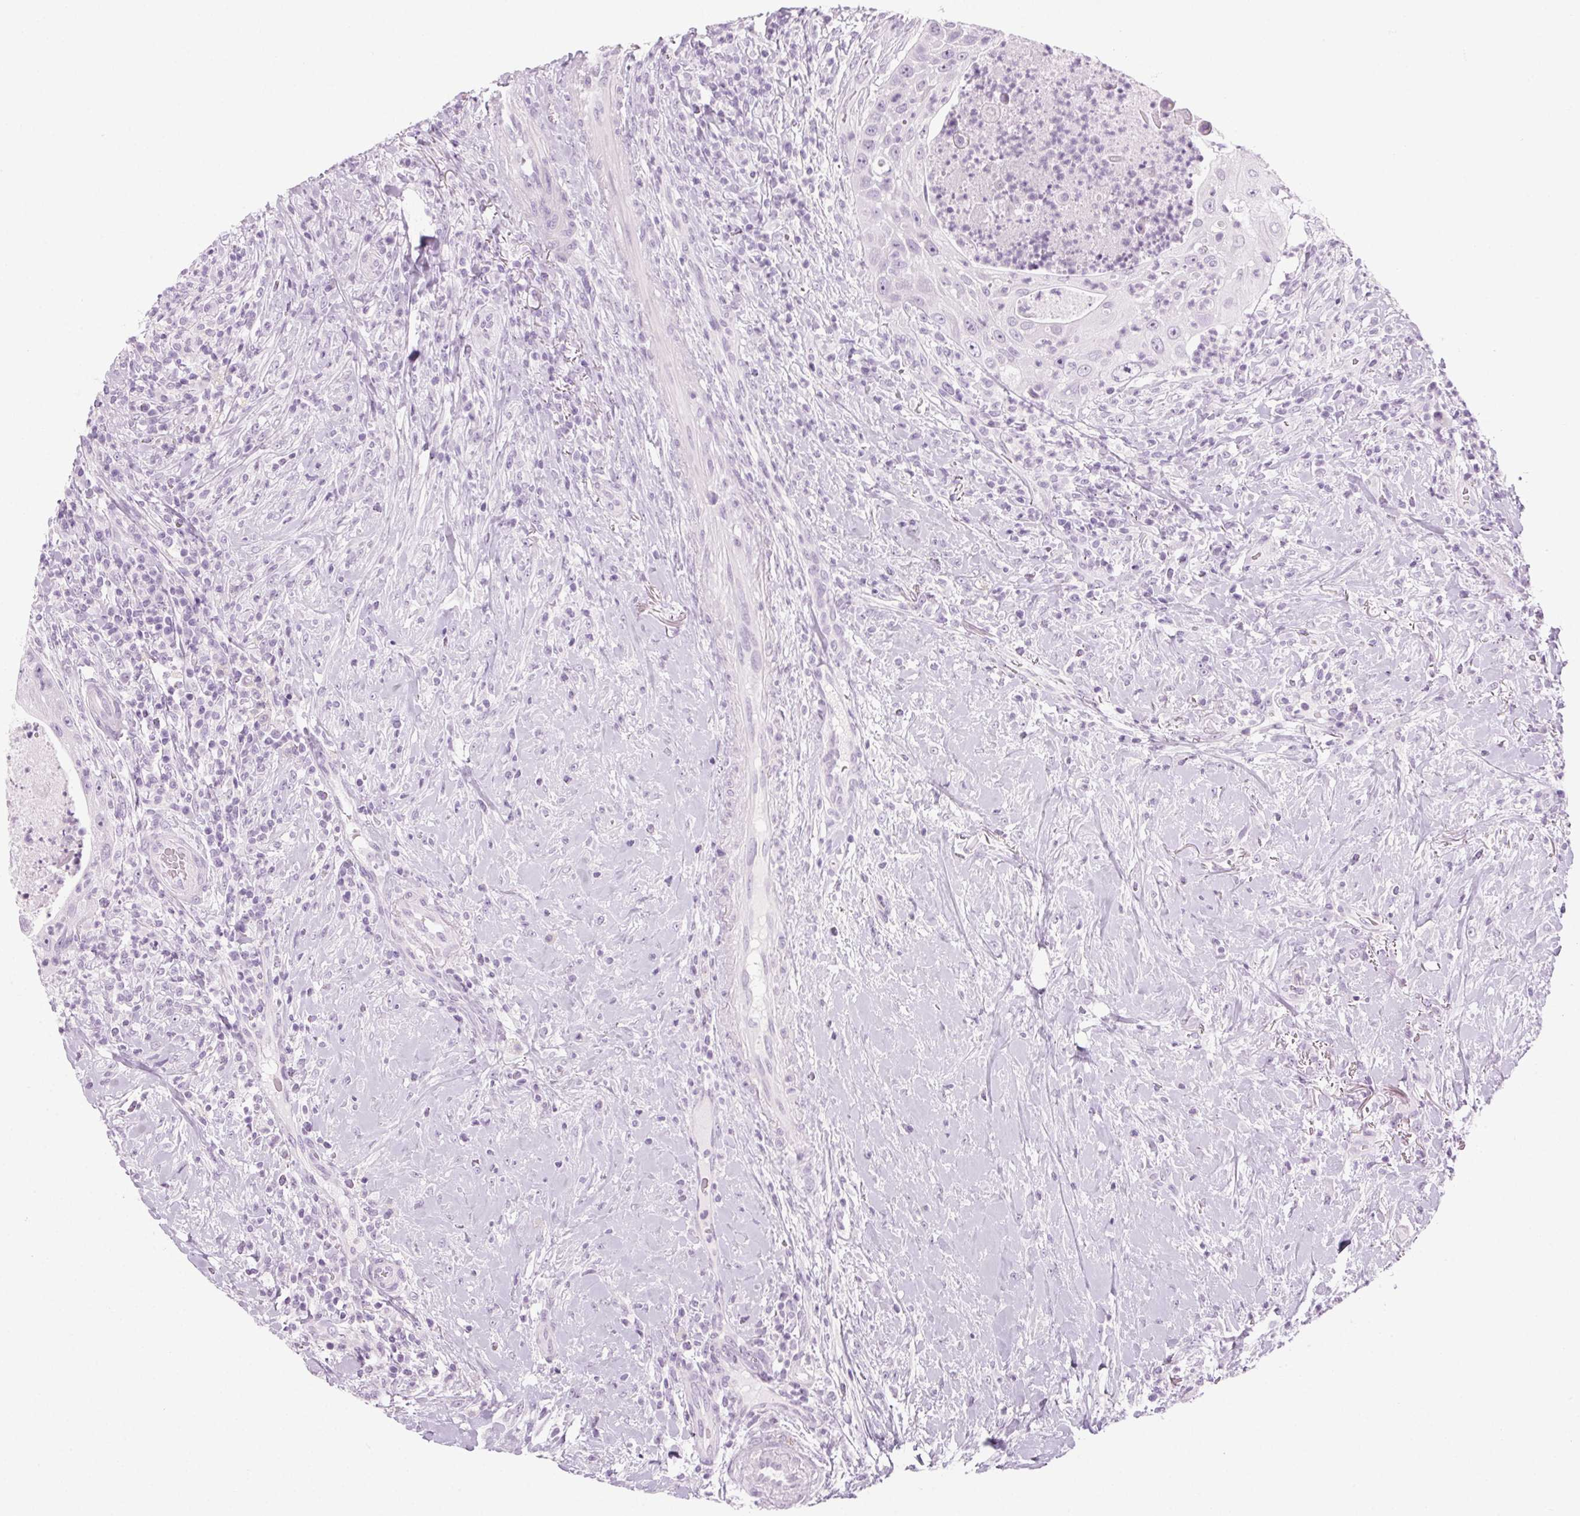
{"staining": {"intensity": "negative", "quantity": "none", "location": "none"}, "tissue": "head and neck cancer", "cell_type": "Tumor cells", "image_type": "cancer", "snomed": [{"axis": "morphology", "description": "Squamous cell carcinoma, NOS"}, {"axis": "topography", "description": "Head-Neck"}], "caption": "Tumor cells show no significant protein expression in head and neck squamous cell carcinoma. (DAB (3,3'-diaminobenzidine) immunohistochemistry visualized using brightfield microscopy, high magnification).", "gene": "LRP2", "patient": {"sex": "male", "age": 69}}